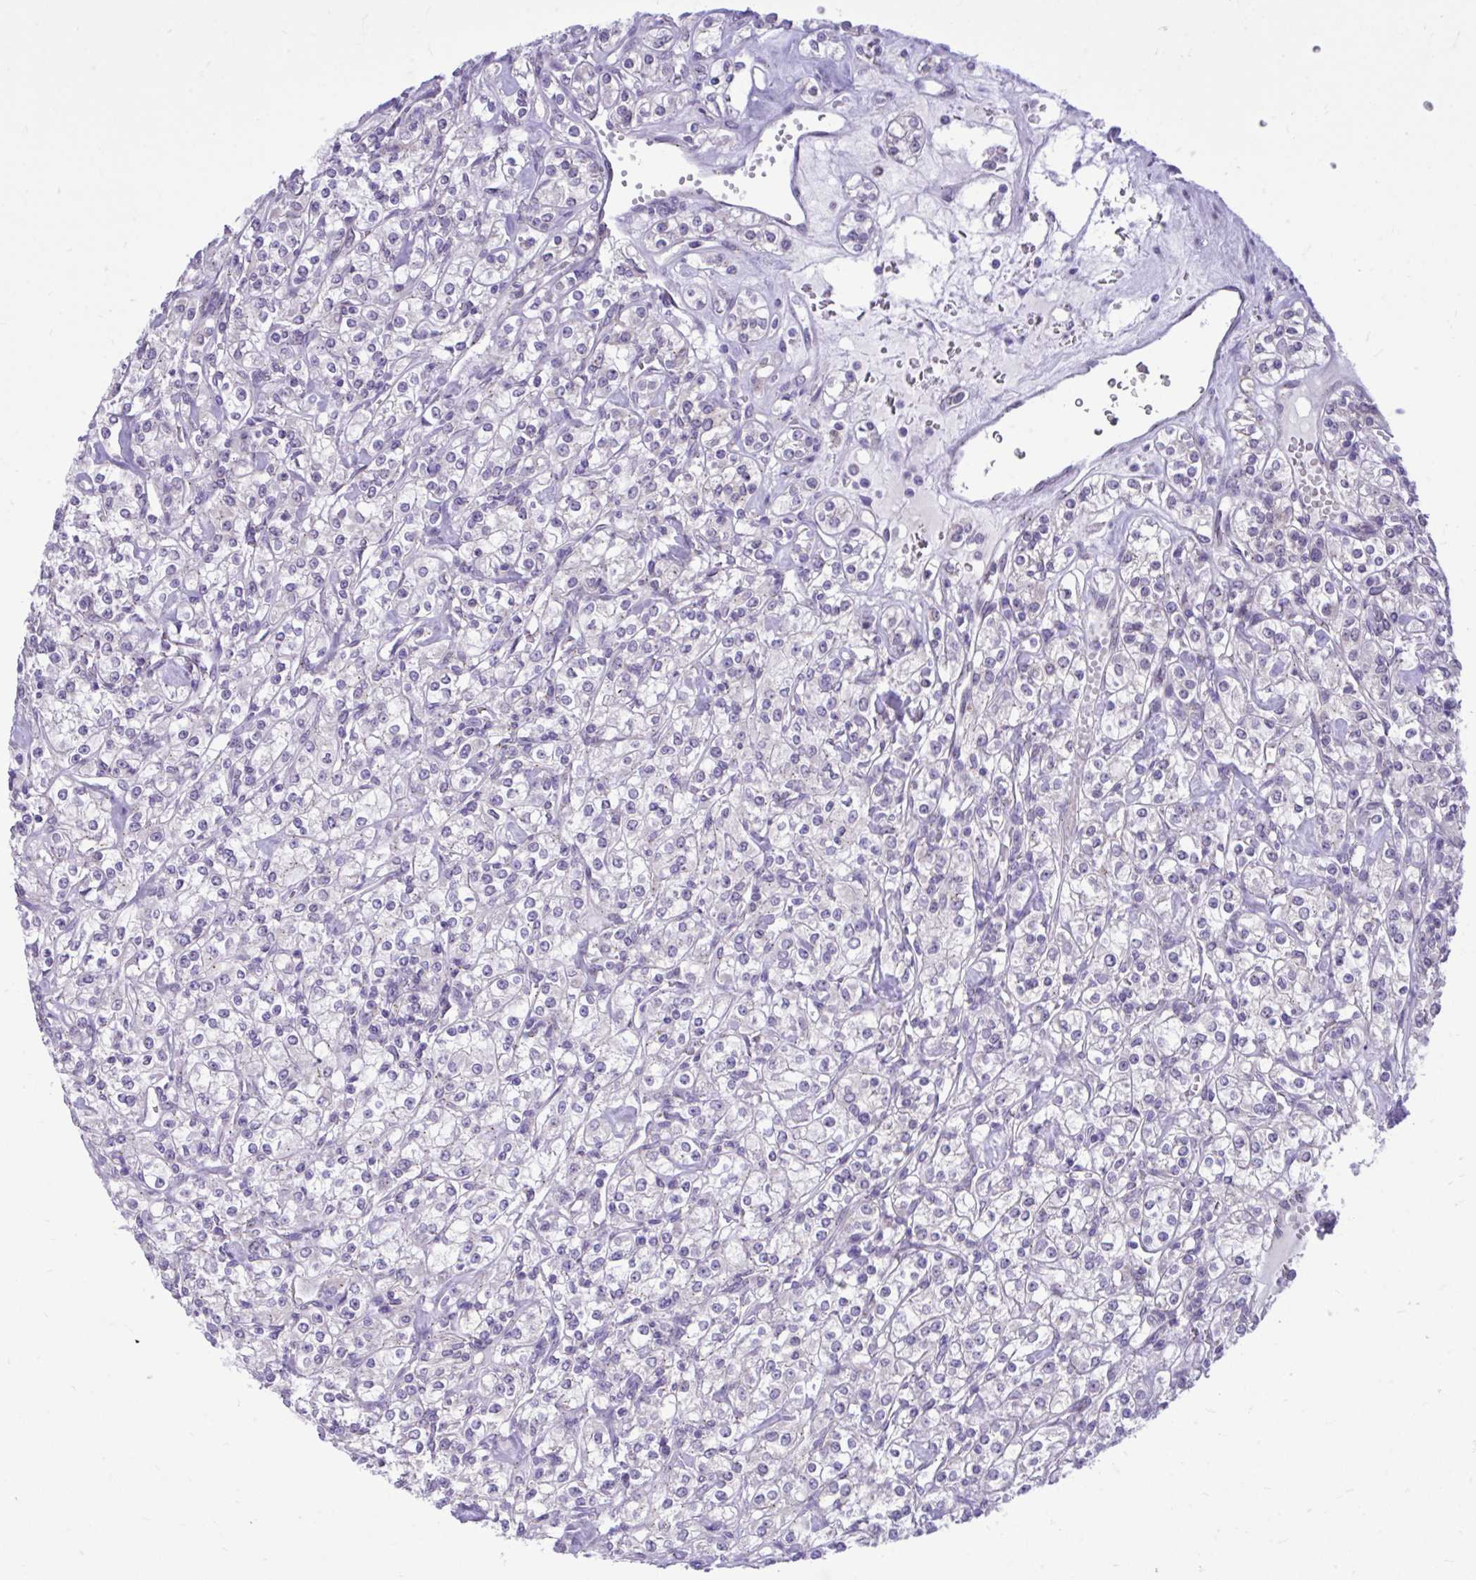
{"staining": {"intensity": "negative", "quantity": "none", "location": "none"}, "tissue": "renal cancer", "cell_type": "Tumor cells", "image_type": "cancer", "snomed": [{"axis": "morphology", "description": "Adenocarcinoma, NOS"}, {"axis": "topography", "description": "Kidney"}], "caption": "Immunohistochemical staining of human adenocarcinoma (renal) demonstrates no significant expression in tumor cells.", "gene": "CEACAM18", "patient": {"sex": "male", "age": 77}}